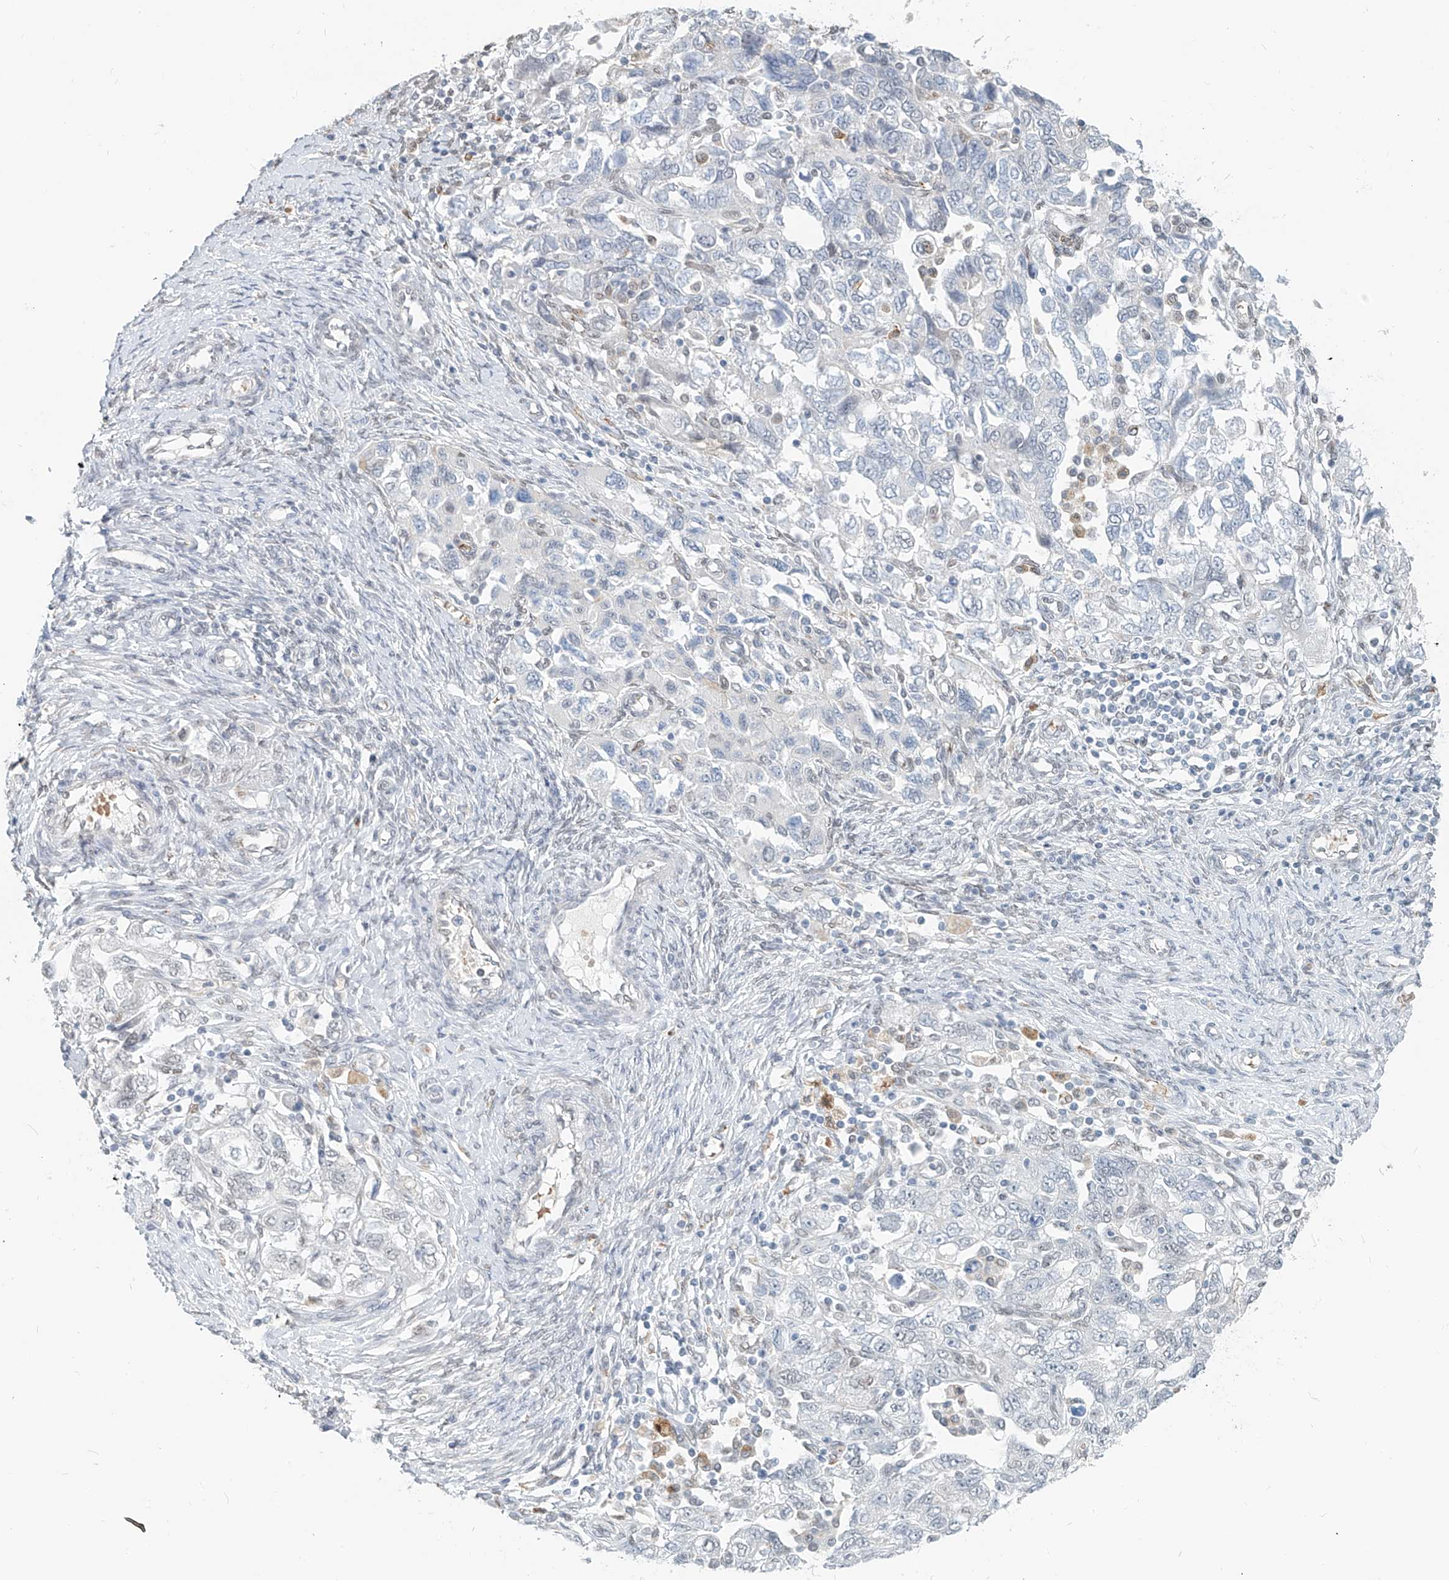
{"staining": {"intensity": "weak", "quantity": "<25%", "location": "nuclear"}, "tissue": "ovarian cancer", "cell_type": "Tumor cells", "image_type": "cancer", "snomed": [{"axis": "morphology", "description": "Carcinoma, NOS"}, {"axis": "morphology", "description": "Cystadenocarcinoma, serous, NOS"}, {"axis": "topography", "description": "Ovary"}], "caption": "A micrograph of human serous cystadenocarcinoma (ovarian) is negative for staining in tumor cells.", "gene": "SASH1", "patient": {"sex": "female", "age": 69}}